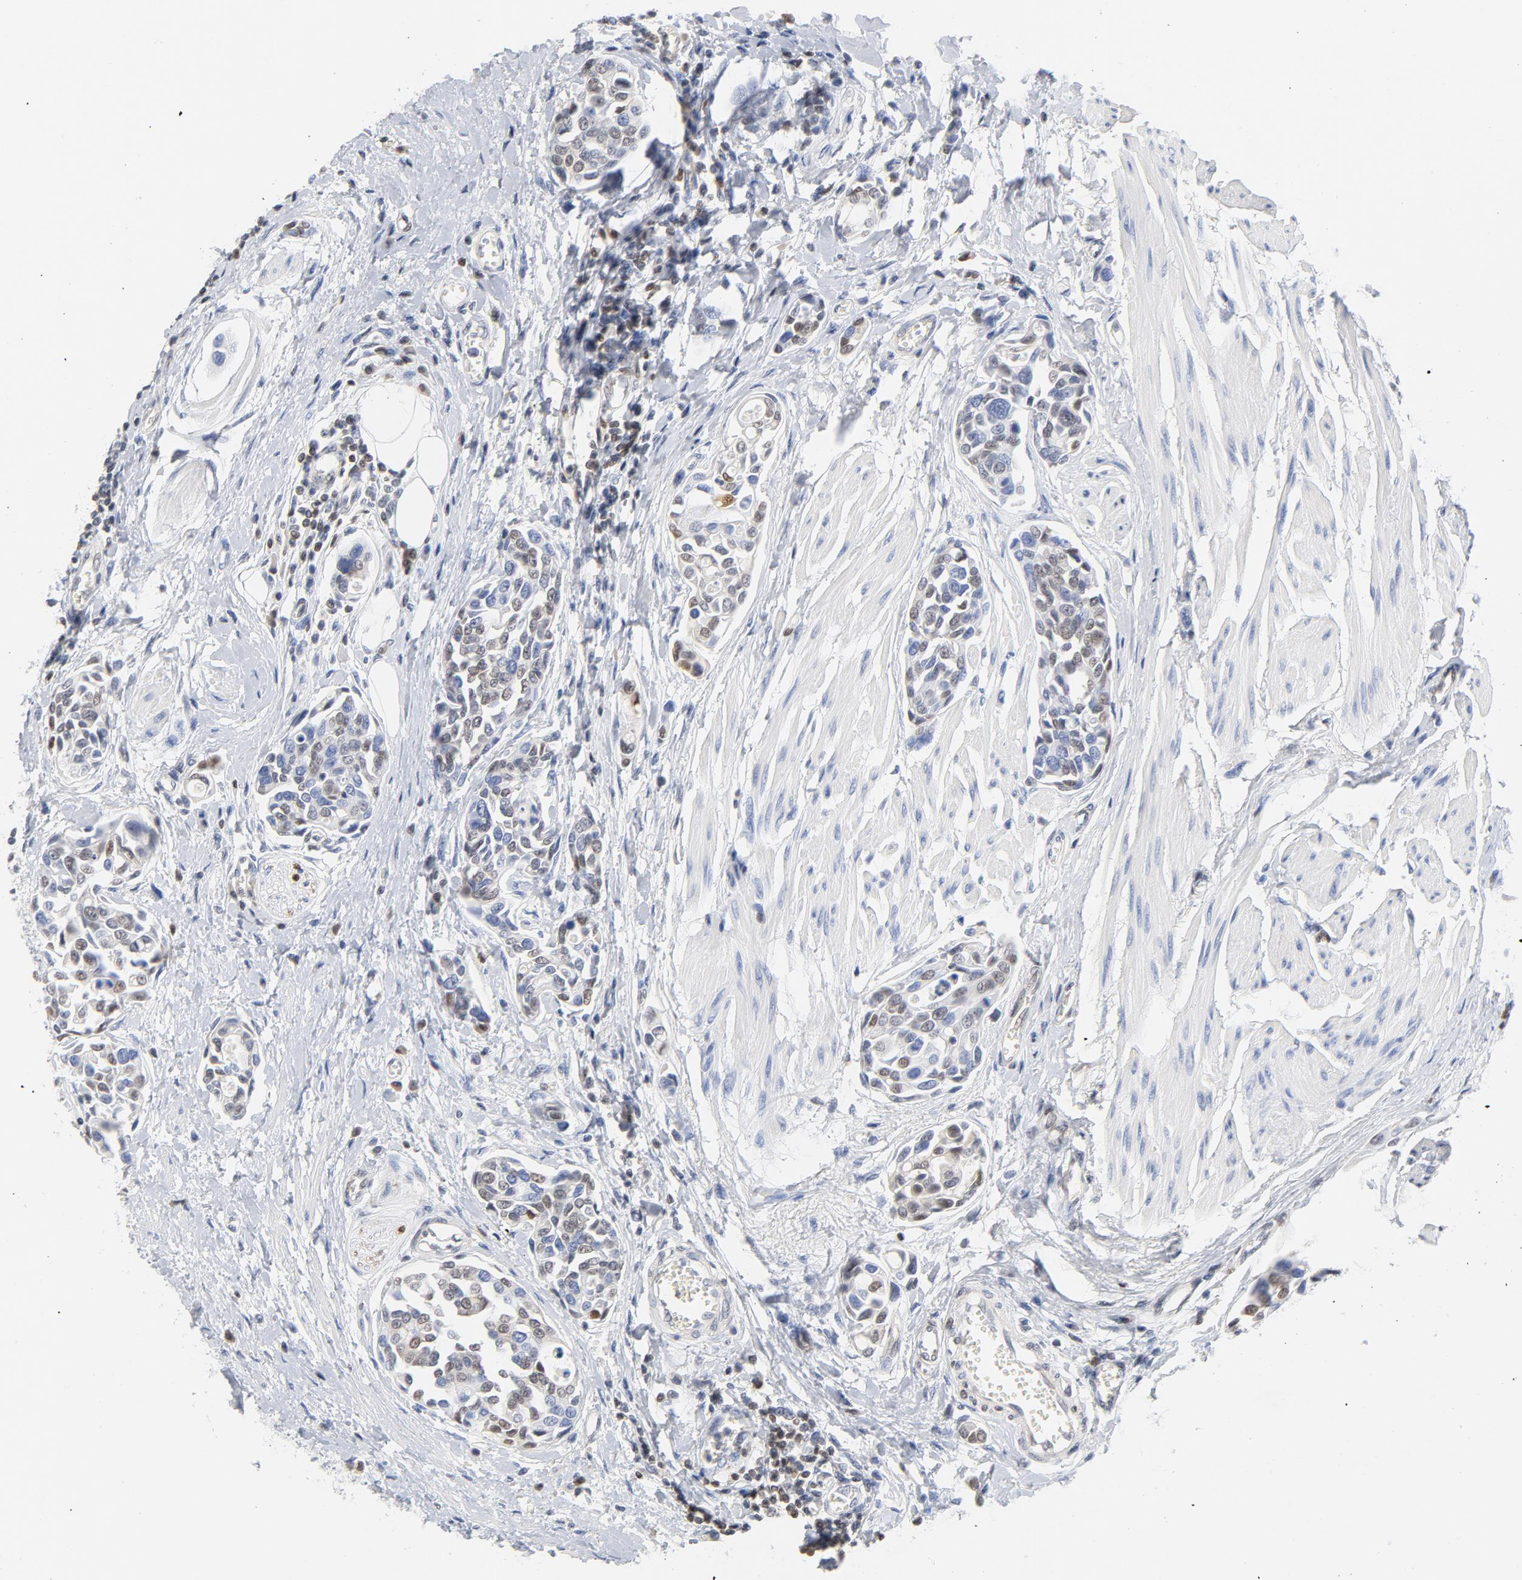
{"staining": {"intensity": "moderate", "quantity": "25%-75%", "location": "nuclear"}, "tissue": "urothelial cancer", "cell_type": "Tumor cells", "image_type": "cancer", "snomed": [{"axis": "morphology", "description": "Urothelial carcinoma, High grade"}, {"axis": "topography", "description": "Urinary bladder"}], "caption": "Urothelial cancer stained with a brown dye demonstrates moderate nuclear positive expression in about 25%-75% of tumor cells.", "gene": "CDKN1B", "patient": {"sex": "male", "age": 78}}